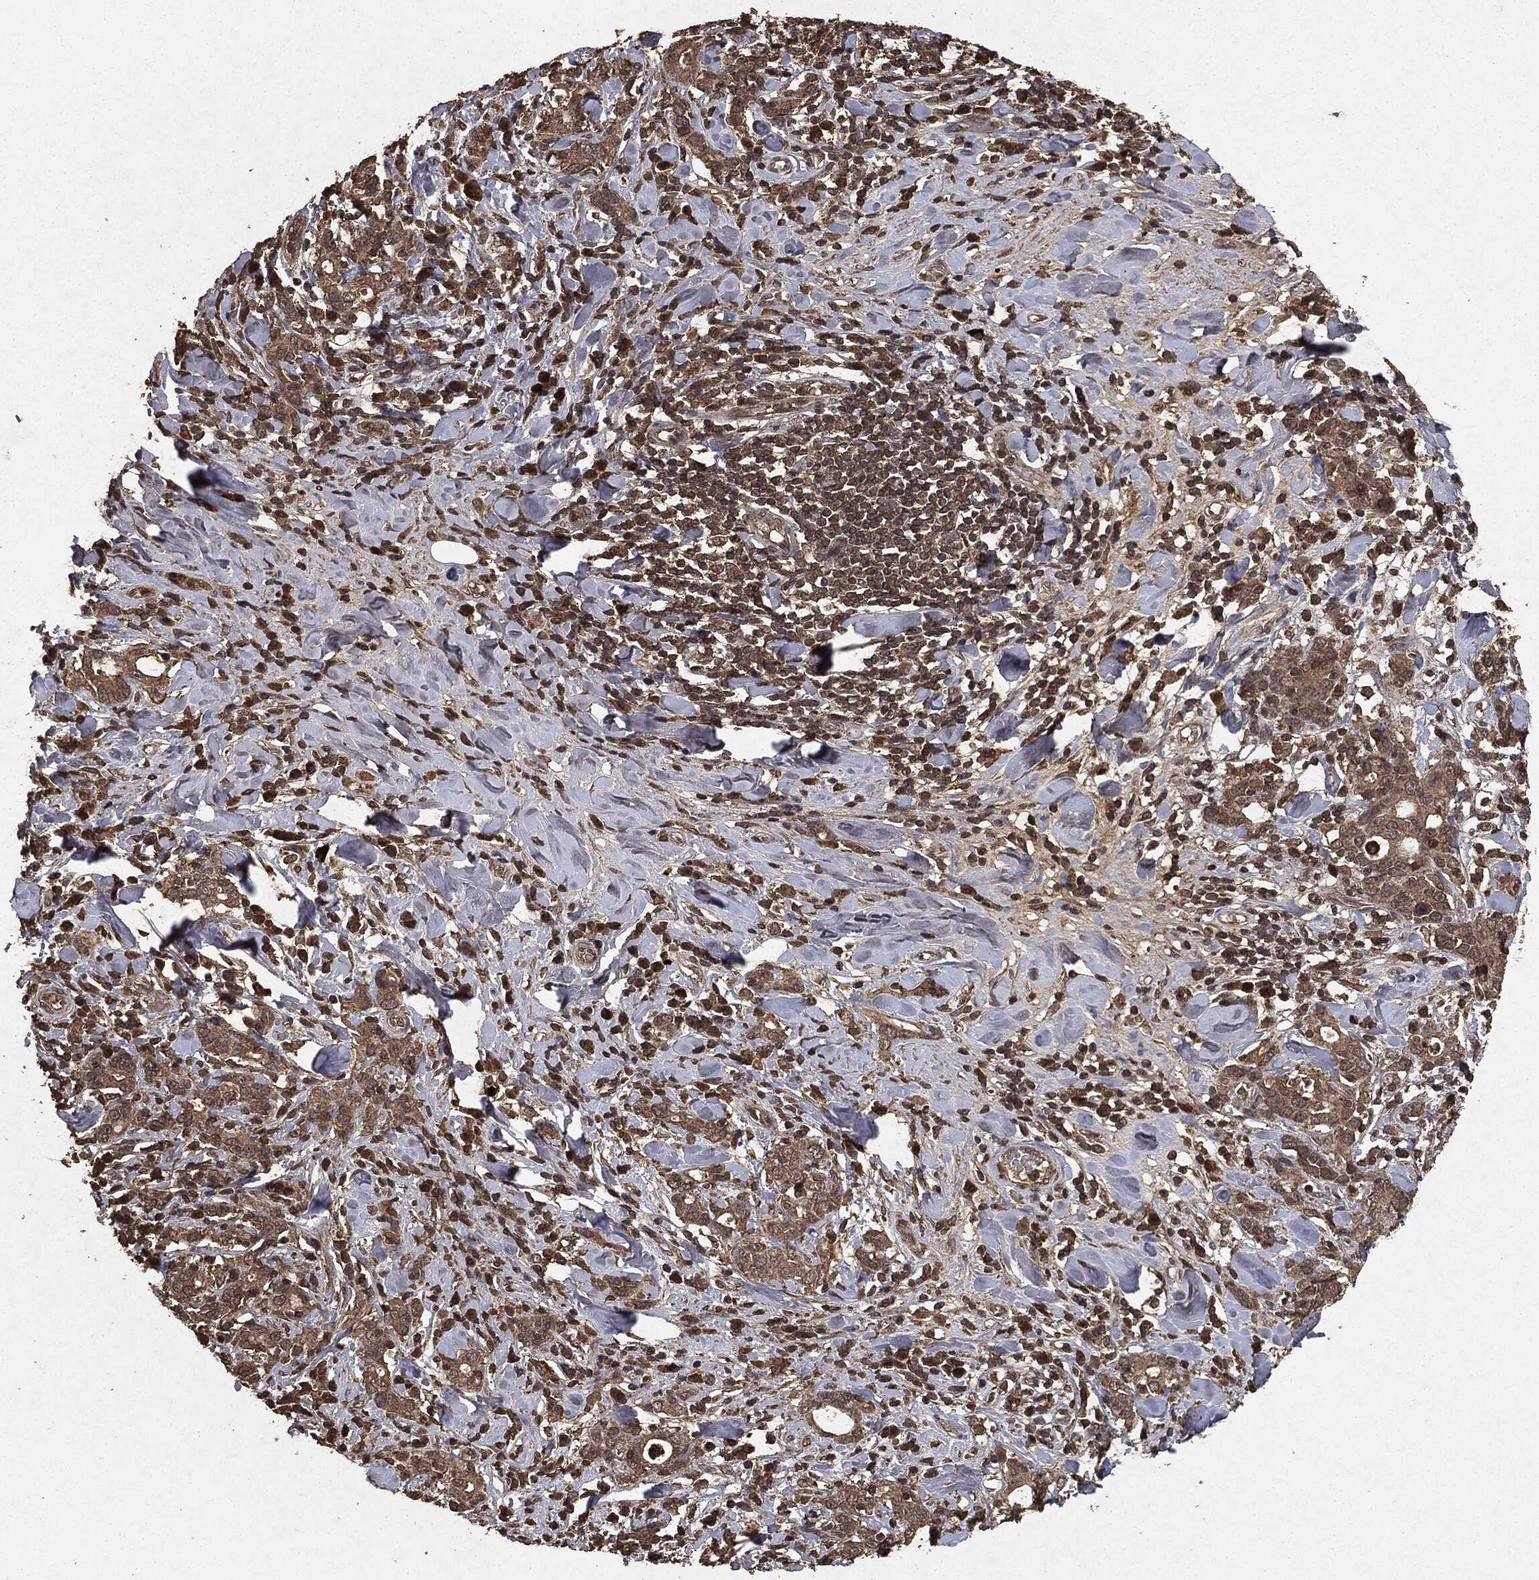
{"staining": {"intensity": "moderate", "quantity": ">75%", "location": "cytoplasmic/membranous"}, "tissue": "stomach cancer", "cell_type": "Tumor cells", "image_type": "cancer", "snomed": [{"axis": "morphology", "description": "Adenocarcinoma, NOS"}, {"axis": "topography", "description": "Stomach"}], "caption": "The immunohistochemical stain highlights moderate cytoplasmic/membranous staining in tumor cells of stomach cancer tissue. The protein is stained brown, and the nuclei are stained in blue (DAB IHC with brightfield microscopy, high magnification).", "gene": "NME1", "patient": {"sex": "male", "age": 79}}